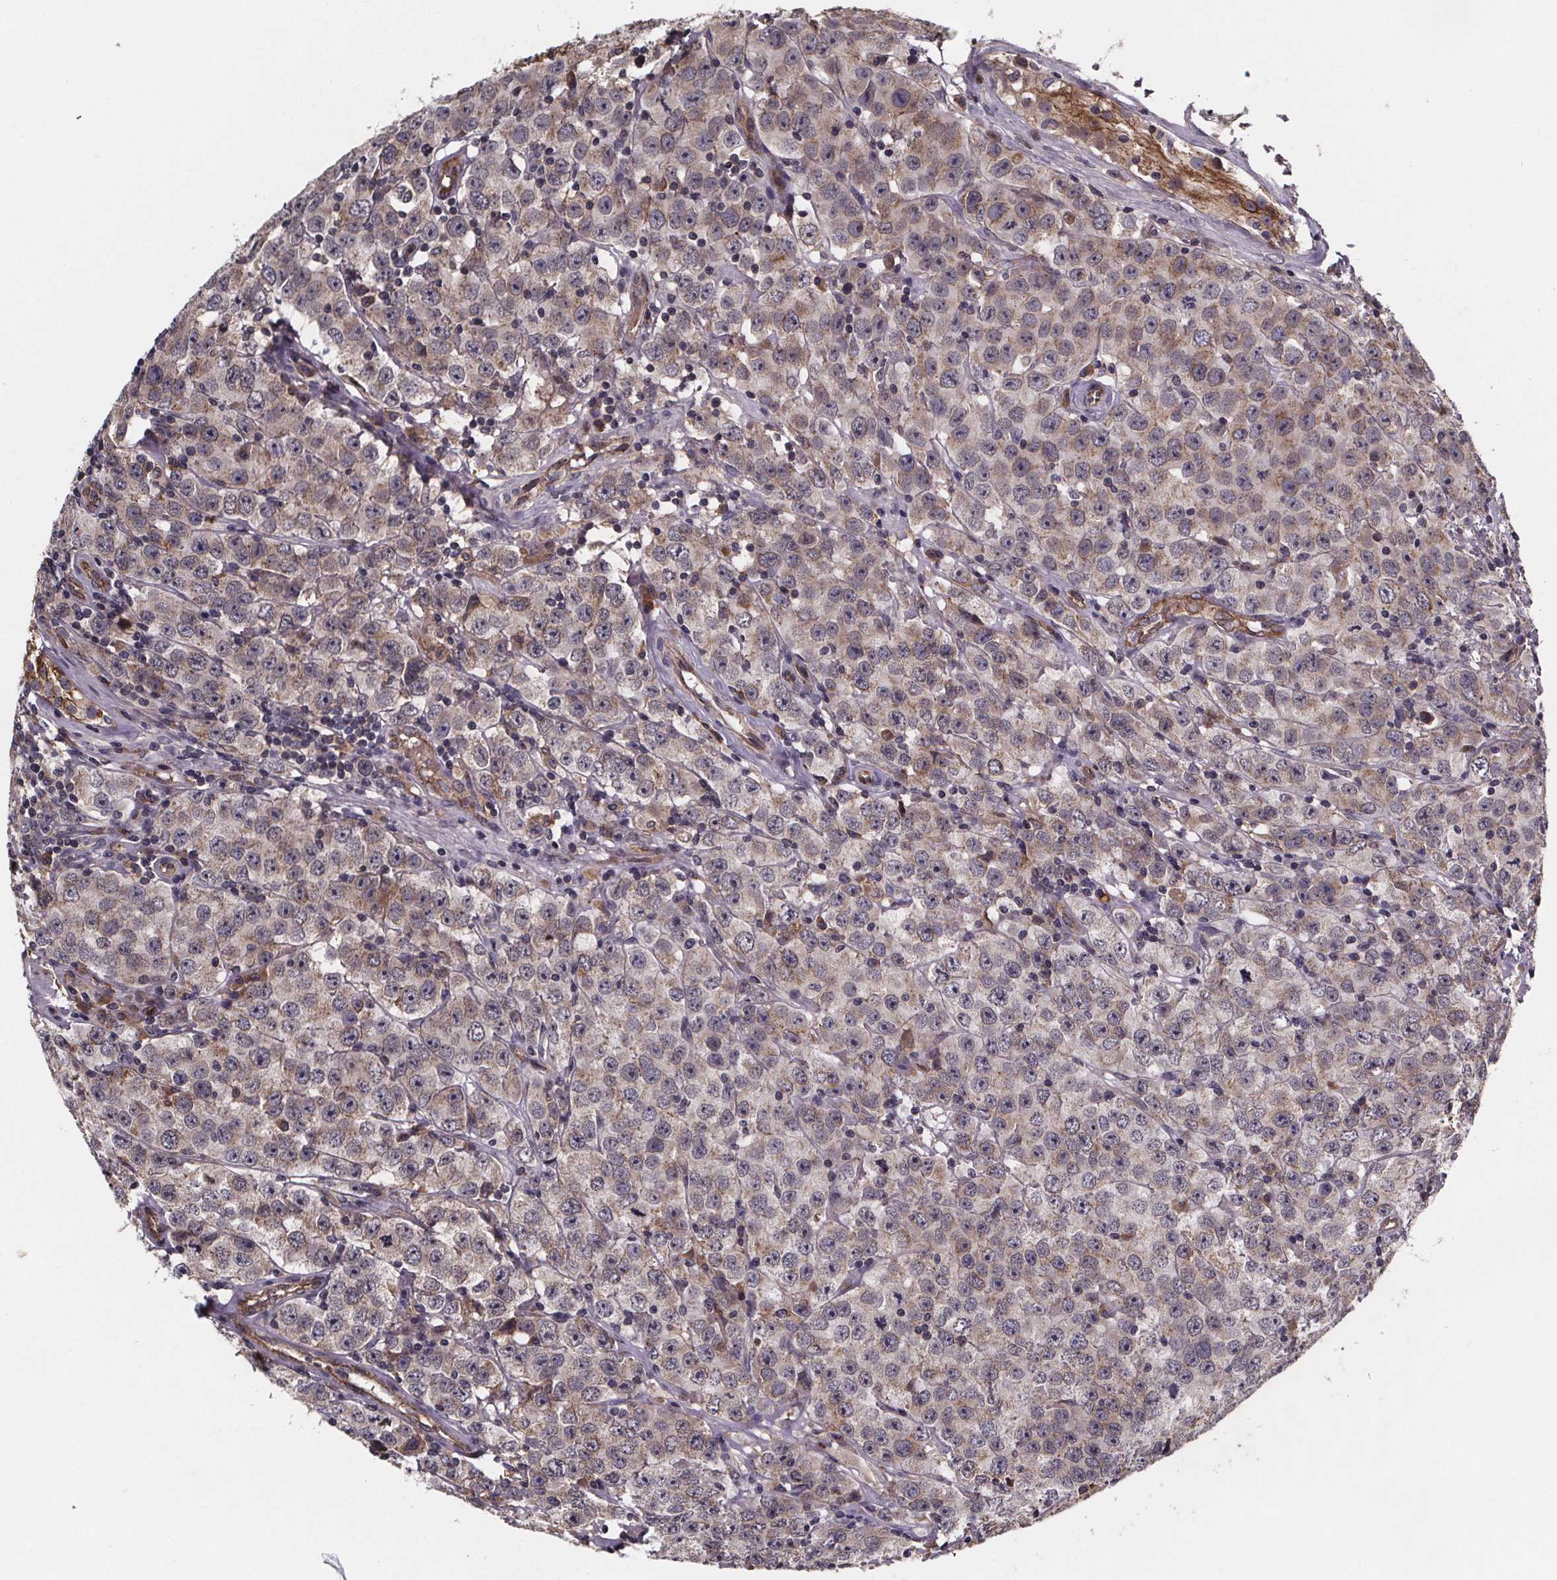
{"staining": {"intensity": "weak", "quantity": "<25%", "location": "cytoplasmic/membranous"}, "tissue": "testis cancer", "cell_type": "Tumor cells", "image_type": "cancer", "snomed": [{"axis": "morphology", "description": "Seminoma, NOS"}, {"axis": "topography", "description": "Testis"}], "caption": "The histopathology image shows no significant staining in tumor cells of testis seminoma.", "gene": "FASTKD3", "patient": {"sex": "male", "age": 52}}